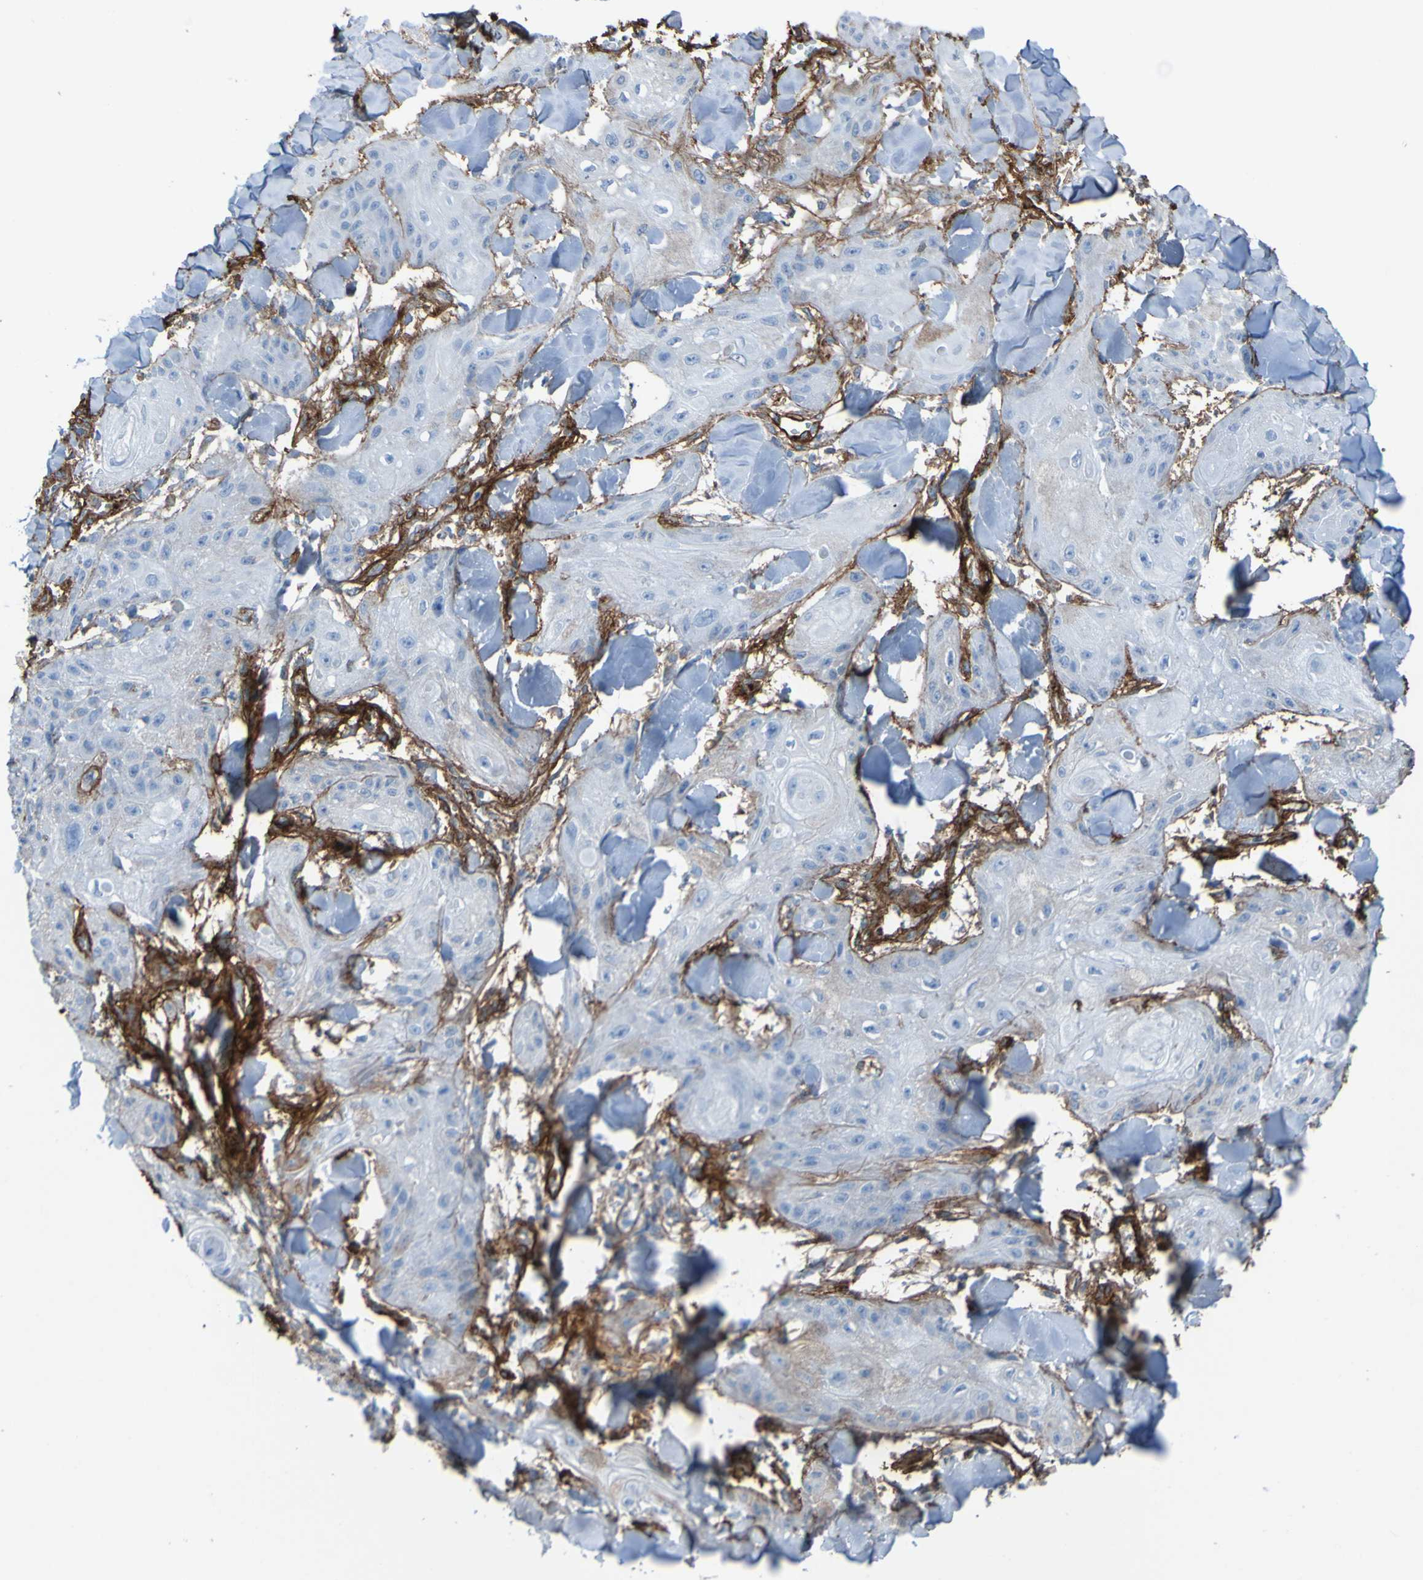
{"staining": {"intensity": "negative", "quantity": "none", "location": "none"}, "tissue": "skin cancer", "cell_type": "Tumor cells", "image_type": "cancer", "snomed": [{"axis": "morphology", "description": "Squamous cell carcinoma, NOS"}, {"axis": "topography", "description": "Skin"}], "caption": "The immunohistochemistry (IHC) image has no significant staining in tumor cells of skin cancer tissue.", "gene": "COL4A2", "patient": {"sex": "male", "age": 74}}